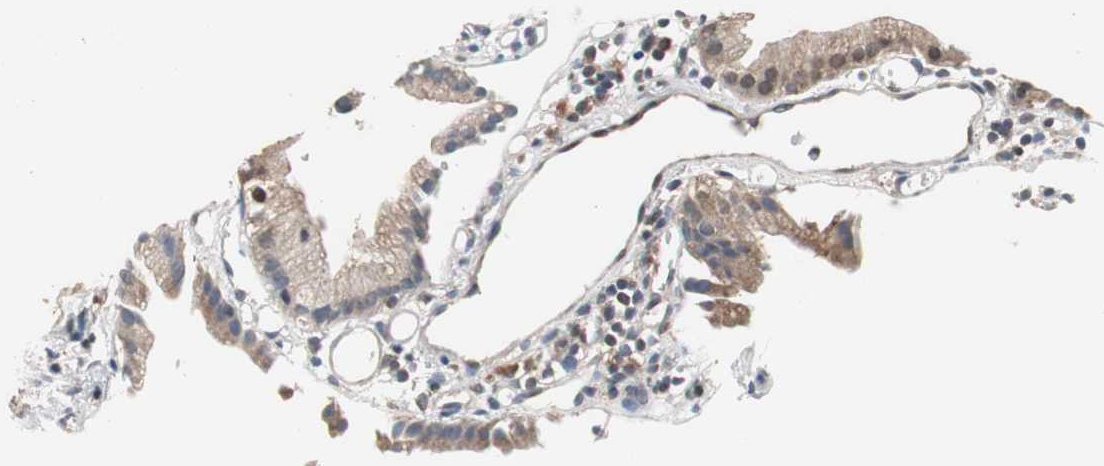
{"staining": {"intensity": "weak", "quantity": ">75%", "location": "cytoplasmic/membranous"}, "tissue": "gallbladder", "cell_type": "Glandular cells", "image_type": "normal", "snomed": [{"axis": "morphology", "description": "Normal tissue, NOS"}, {"axis": "topography", "description": "Gallbladder"}], "caption": "A brown stain highlights weak cytoplasmic/membranous staining of a protein in glandular cells of normal human gallbladder.", "gene": "ZSCAN22", "patient": {"sex": "male", "age": 65}}